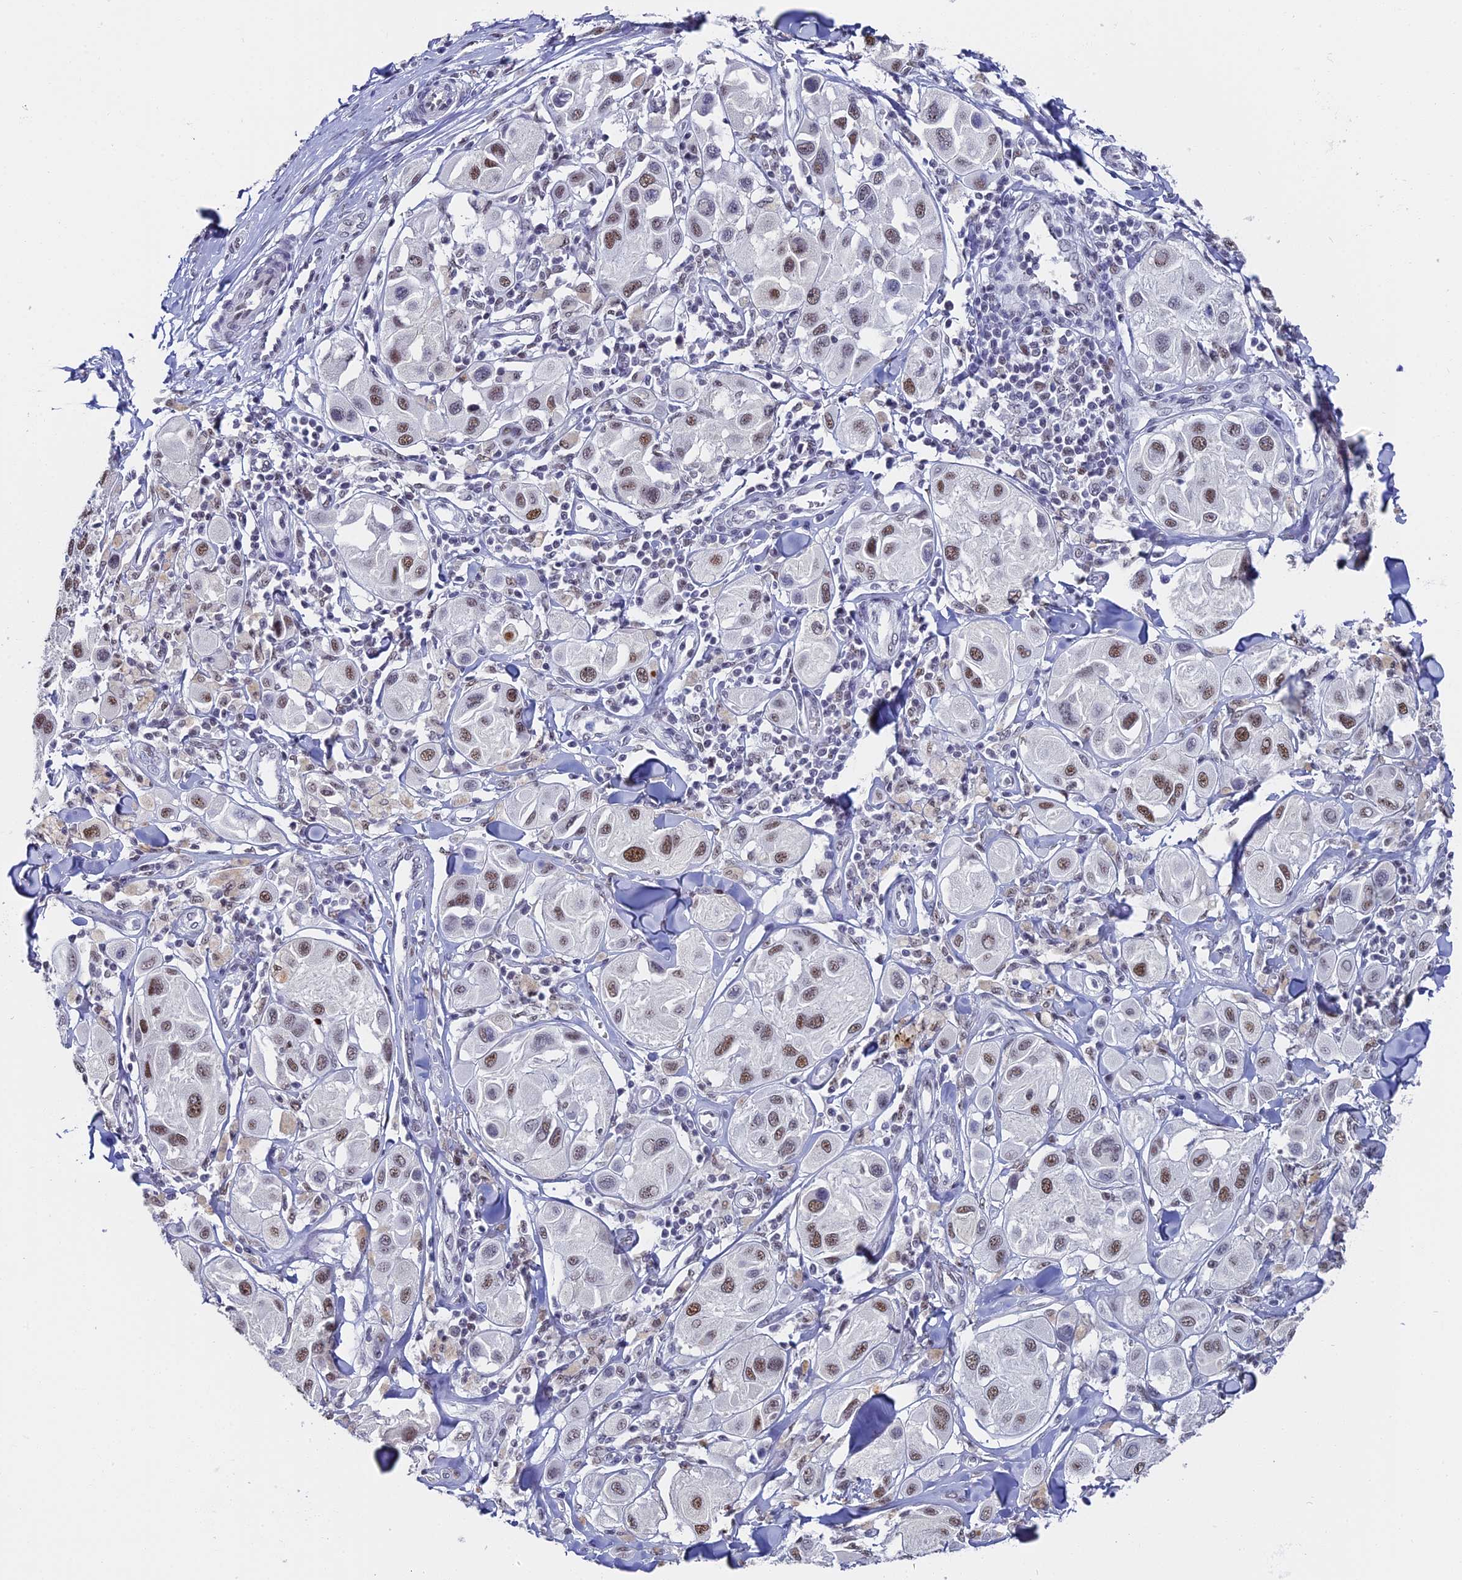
{"staining": {"intensity": "moderate", "quantity": ">75%", "location": "nuclear"}, "tissue": "melanoma", "cell_type": "Tumor cells", "image_type": "cancer", "snomed": [{"axis": "morphology", "description": "Malignant melanoma, Metastatic site"}, {"axis": "topography", "description": "Skin"}], "caption": "Protein staining of melanoma tissue displays moderate nuclear staining in approximately >75% of tumor cells.", "gene": "CD2BP2", "patient": {"sex": "male", "age": 41}}